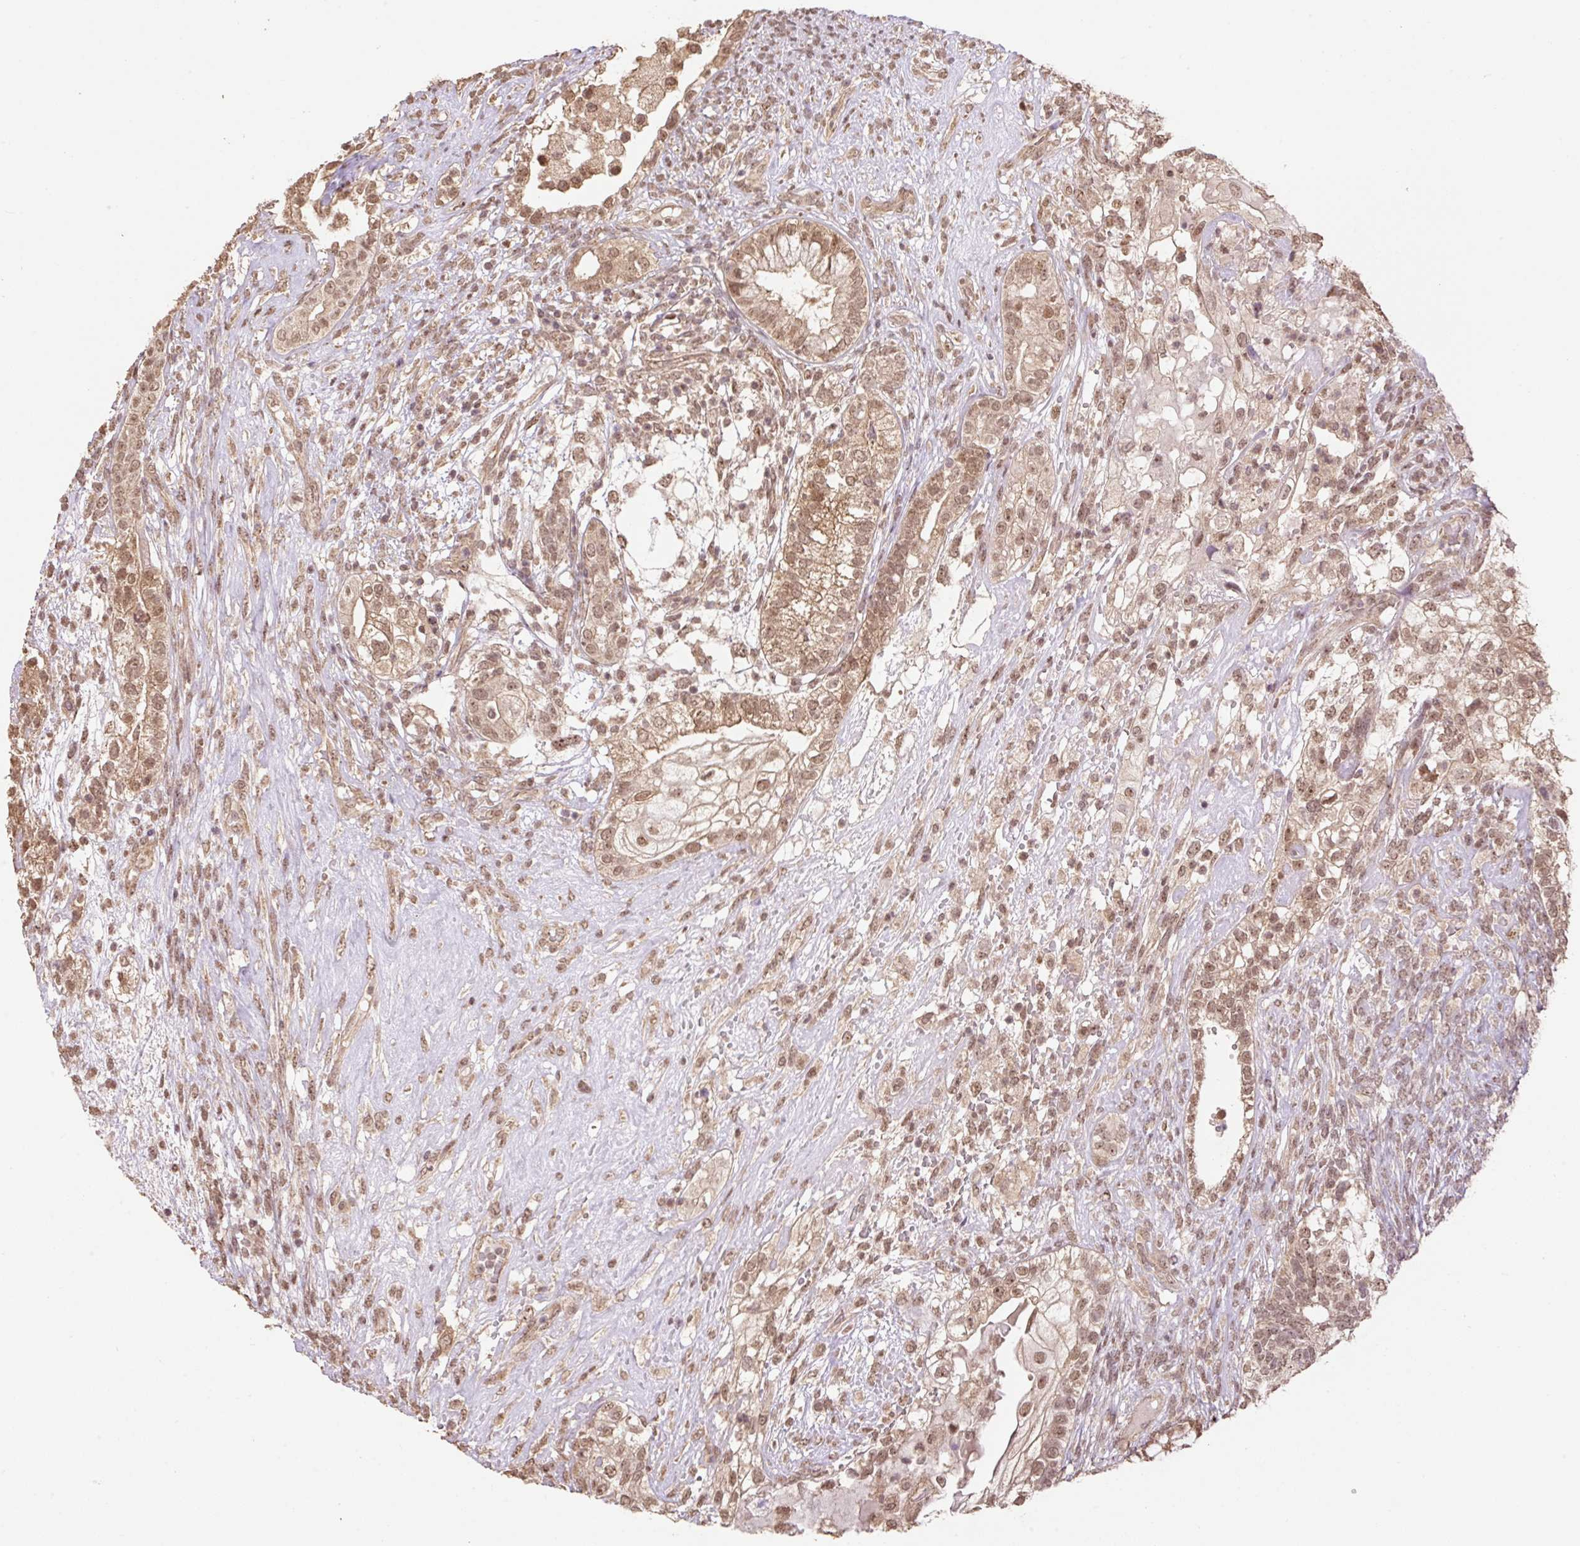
{"staining": {"intensity": "moderate", "quantity": ">75%", "location": "cytoplasmic/membranous,nuclear"}, "tissue": "testis cancer", "cell_type": "Tumor cells", "image_type": "cancer", "snomed": [{"axis": "morphology", "description": "Seminoma, NOS"}, {"axis": "morphology", "description": "Carcinoma, Embryonal, NOS"}, {"axis": "topography", "description": "Testis"}], "caption": "Immunohistochemical staining of human seminoma (testis) demonstrates medium levels of moderate cytoplasmic/membranous and nuclear protein expression in about >75% of tumor cells.", "gene": "VPS25", "patient": {"sex": "male", "age": 41}}